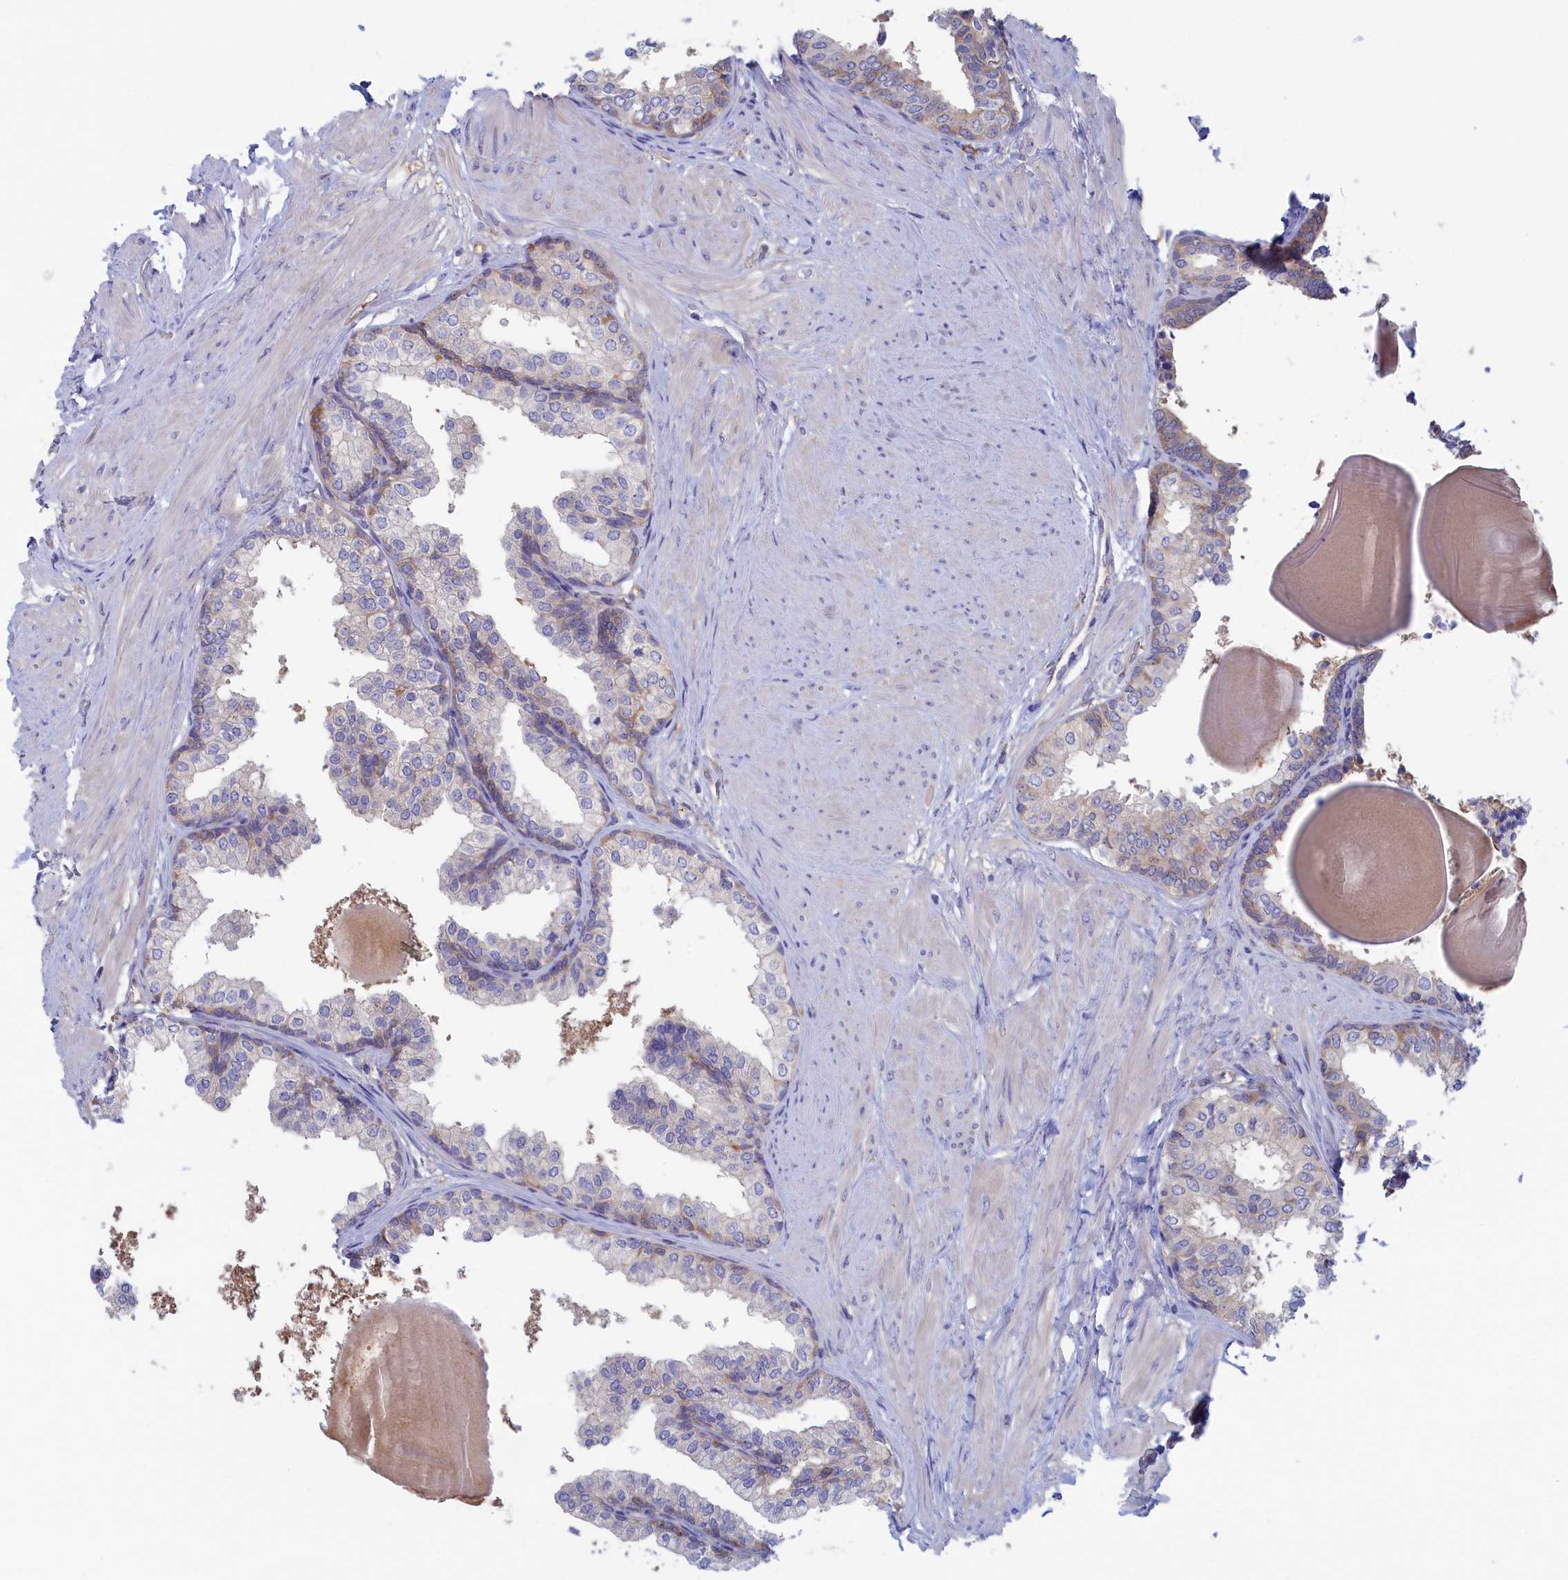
{"staining": {"intensity": "weak", "quantity": "<25%", "location": "cytoplasmic/membranous"}, "tissue": "prostate", "cell_type": "Glandular cells", "image_type": "normal", "snomed": [{"axis": "morphology", "description": "Normal tissue, NOS"}, {"axis": "topography", "description": "Prostate"}], "caption": "This histopathology image is of benign prostate stained with immunohistochemistry to label a protein in brown with the nuclei are counter-stained blue. There is no staining in glandular cells. (Brightfield microscopy of DAB (3,3'-diaminobenzidine) immunohistochemistry (IHC) at high magnification).", "gene": "SYNDIG1L", "patient": {"sex": "male", "age": 48}}